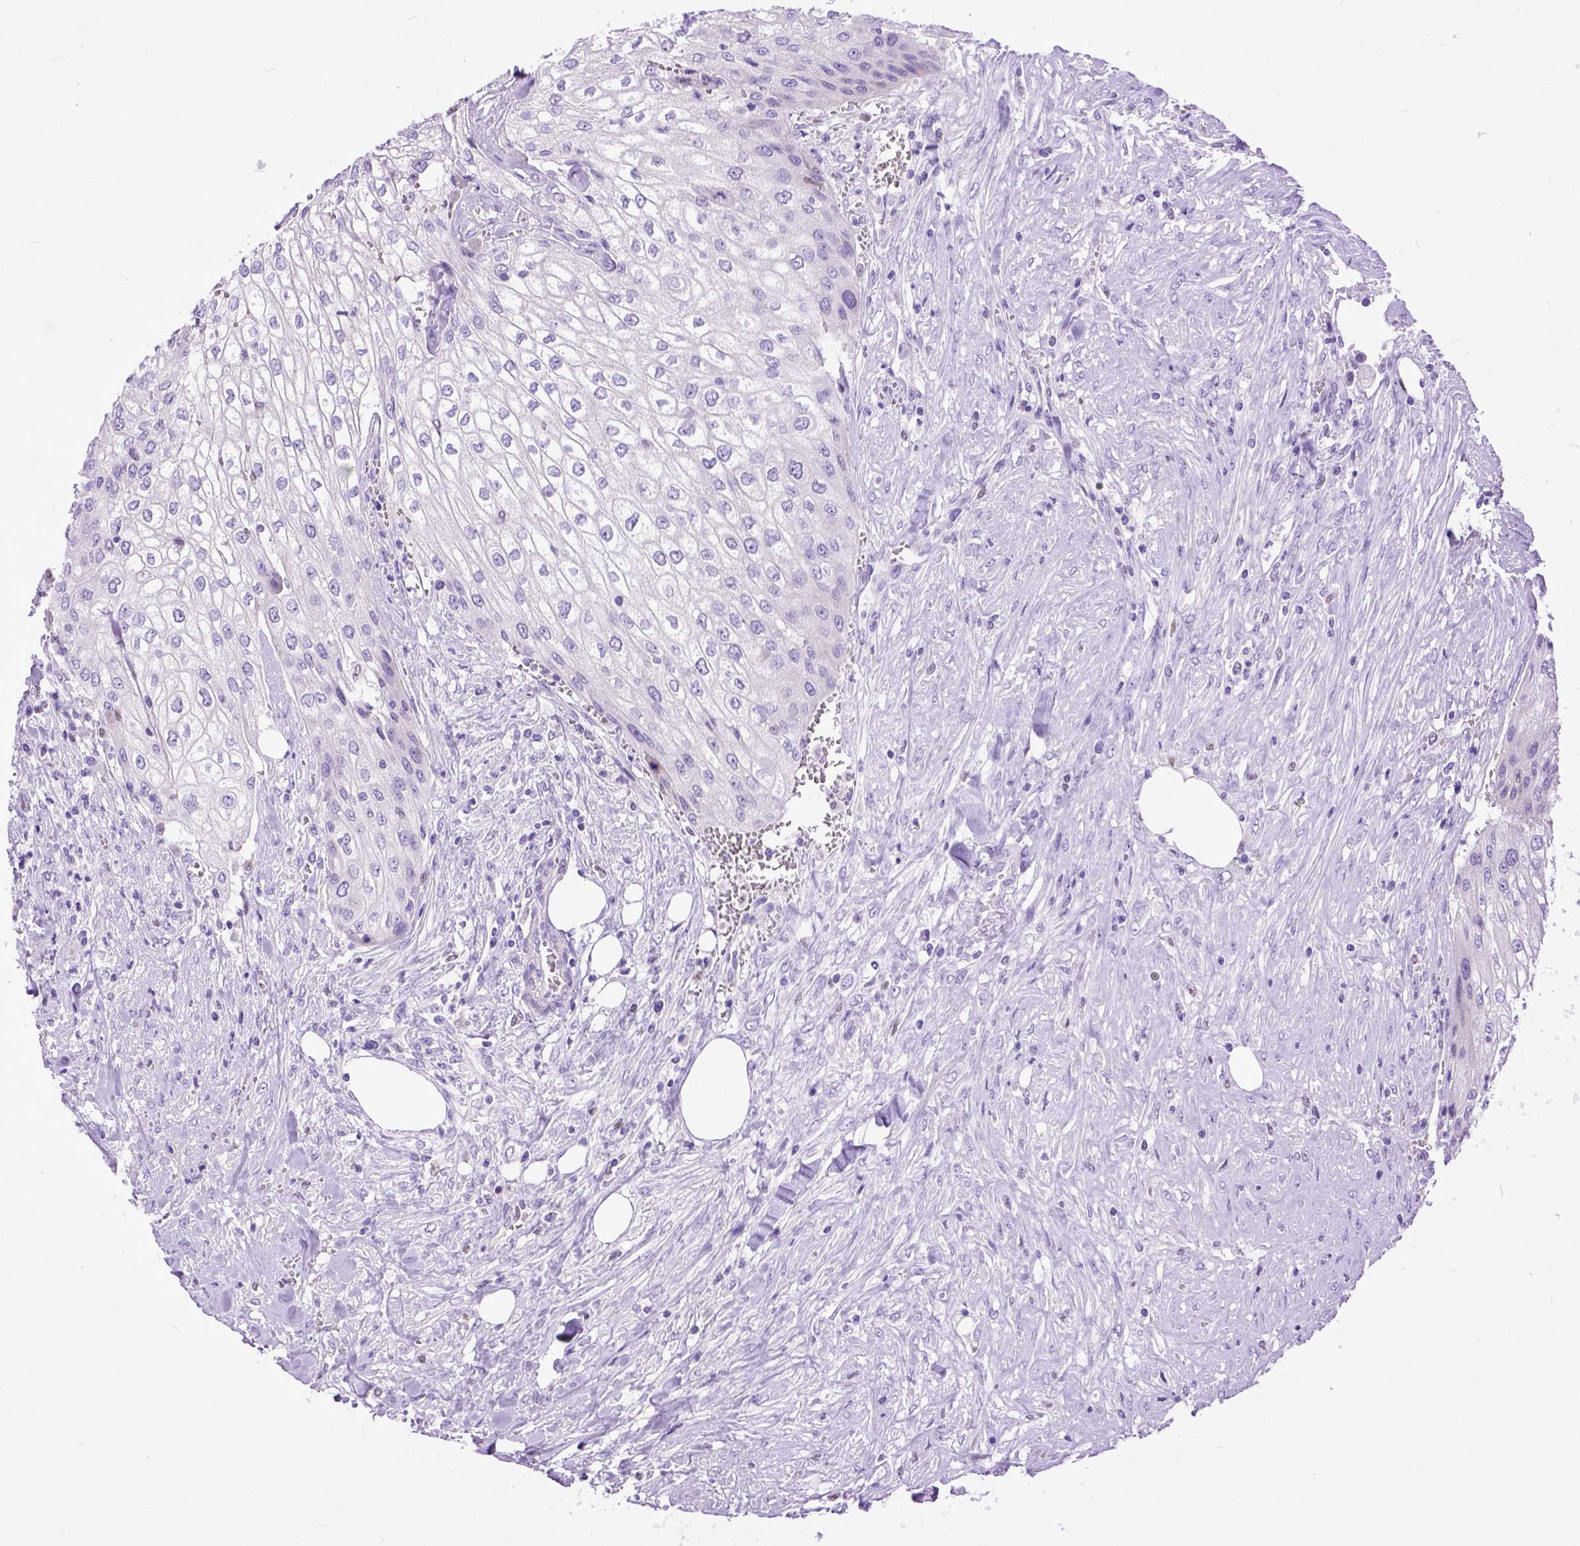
{"staining": {"intensity": "negative", "quantity": "none", "location": "none"}, "tissue": "urothelial cancer", "cell_type": "Tumor cells", "image_type": "cancer", "snomed": [{"axis": "morphology", "description": "Urothelial carcinoma, High grade"}, {"axis": "topography", "description": "Urinary bladder"}], "caption": "IHC photomicrograph of high-grade urothelial carcinoma stained for a protein (brown), which reveals no expression in tumor cells. (Stains: DAB (3,3'-diaminobenzidine) immunohistochemistry (IHC) with hematoxylin counter stain, Microscopy: brightfield microscopy at high magnification).", "gene": "CRB1", "patient": {"sex": "male", "age": 62}}